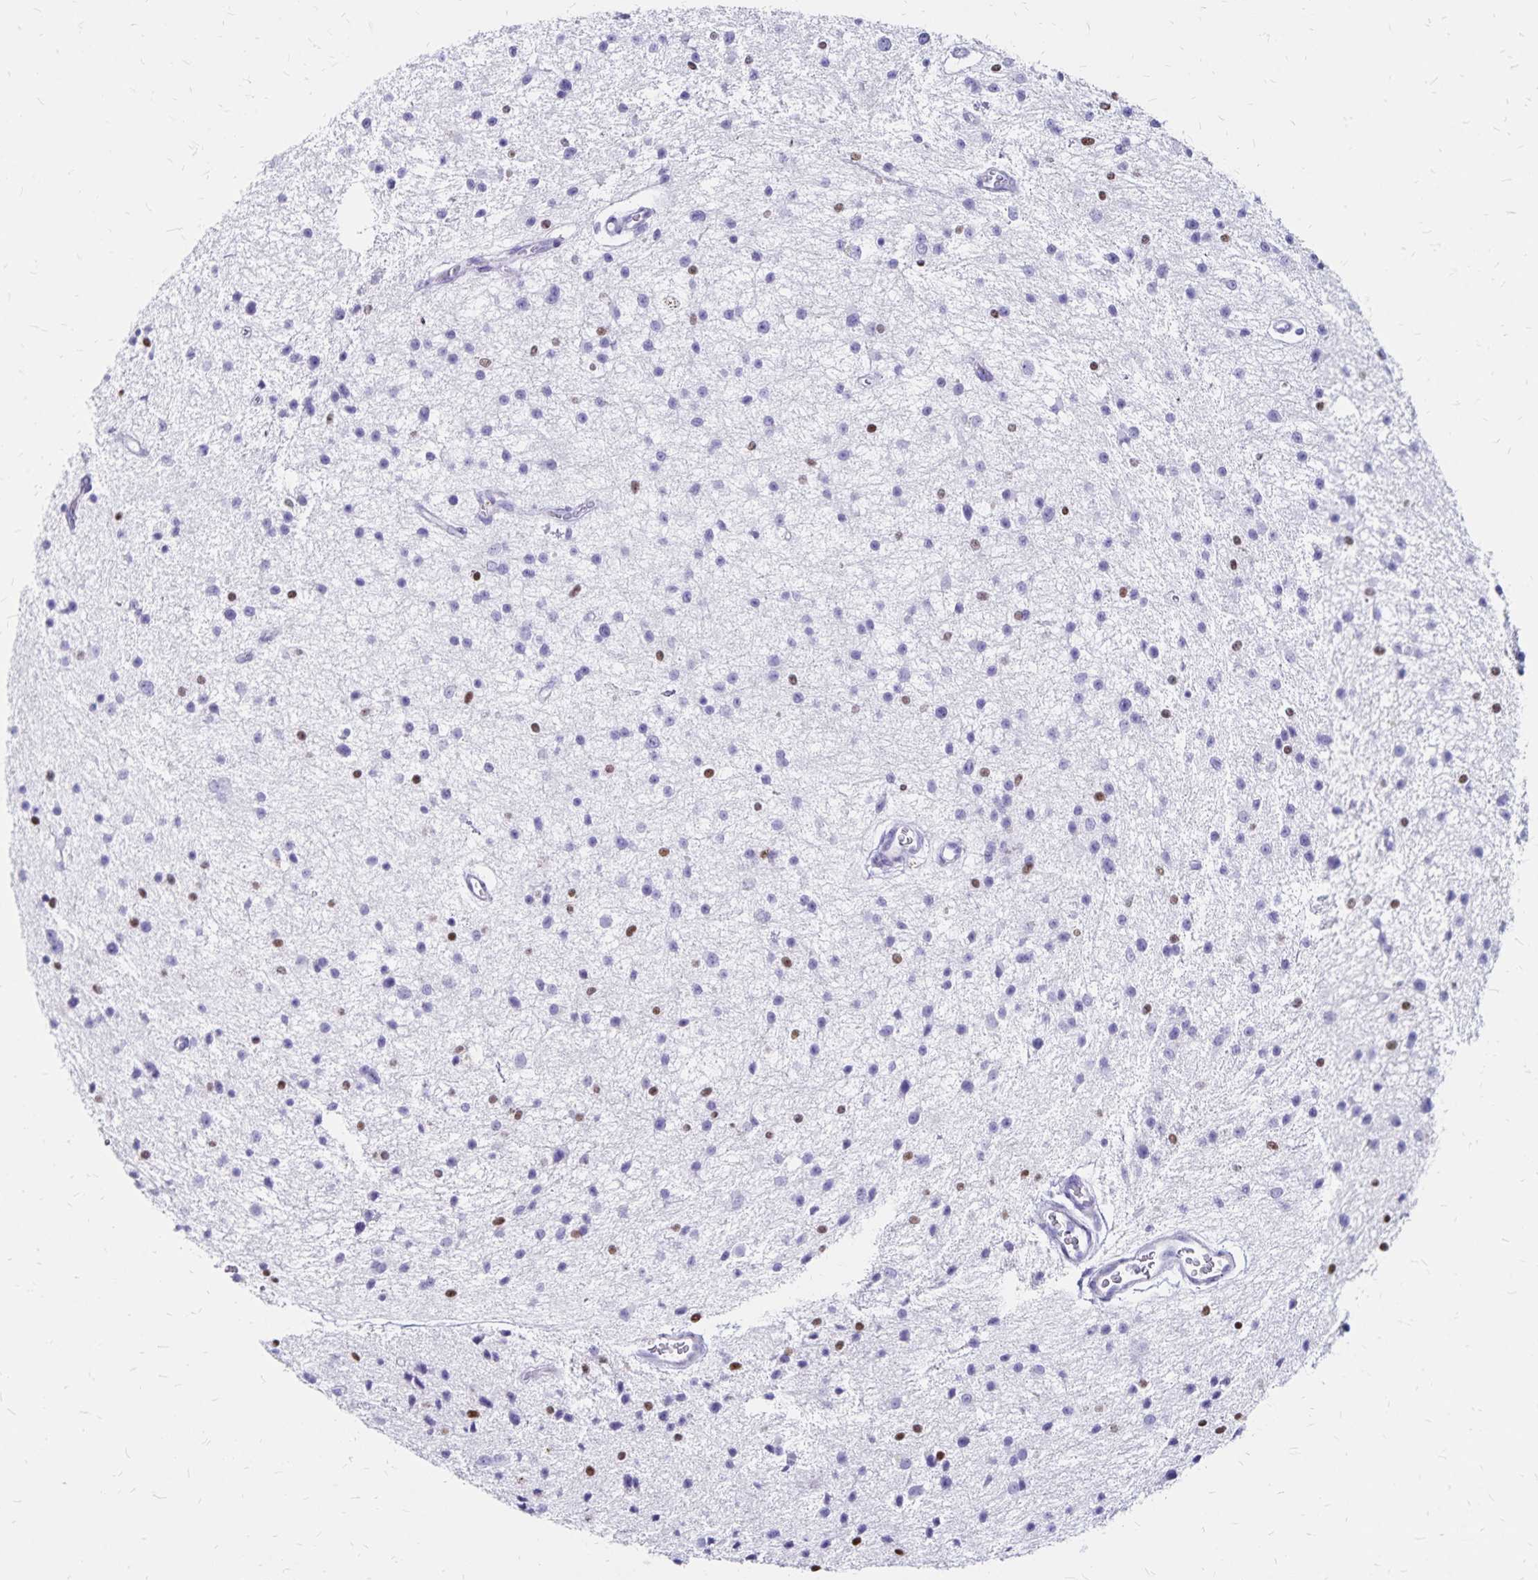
{"staining": {"intensity": "negative", "quantity": "none", "location": "none"}, "tissue": "glioma", "cell_type": "Tumor cells", "image_type": "cancer", "snomed": [{"axis": "morphology", "description": "Glioma, malignant, Low grade"}, {"axis": "topography", "description": "Brain"}], "caption": "An immunohistochemistry (IHC) micrograph of glioma is shown. There is no staining in tumor cells of glioma.", "gene": "IKZF1", "patient": {"sex": "male", "age": 43}}